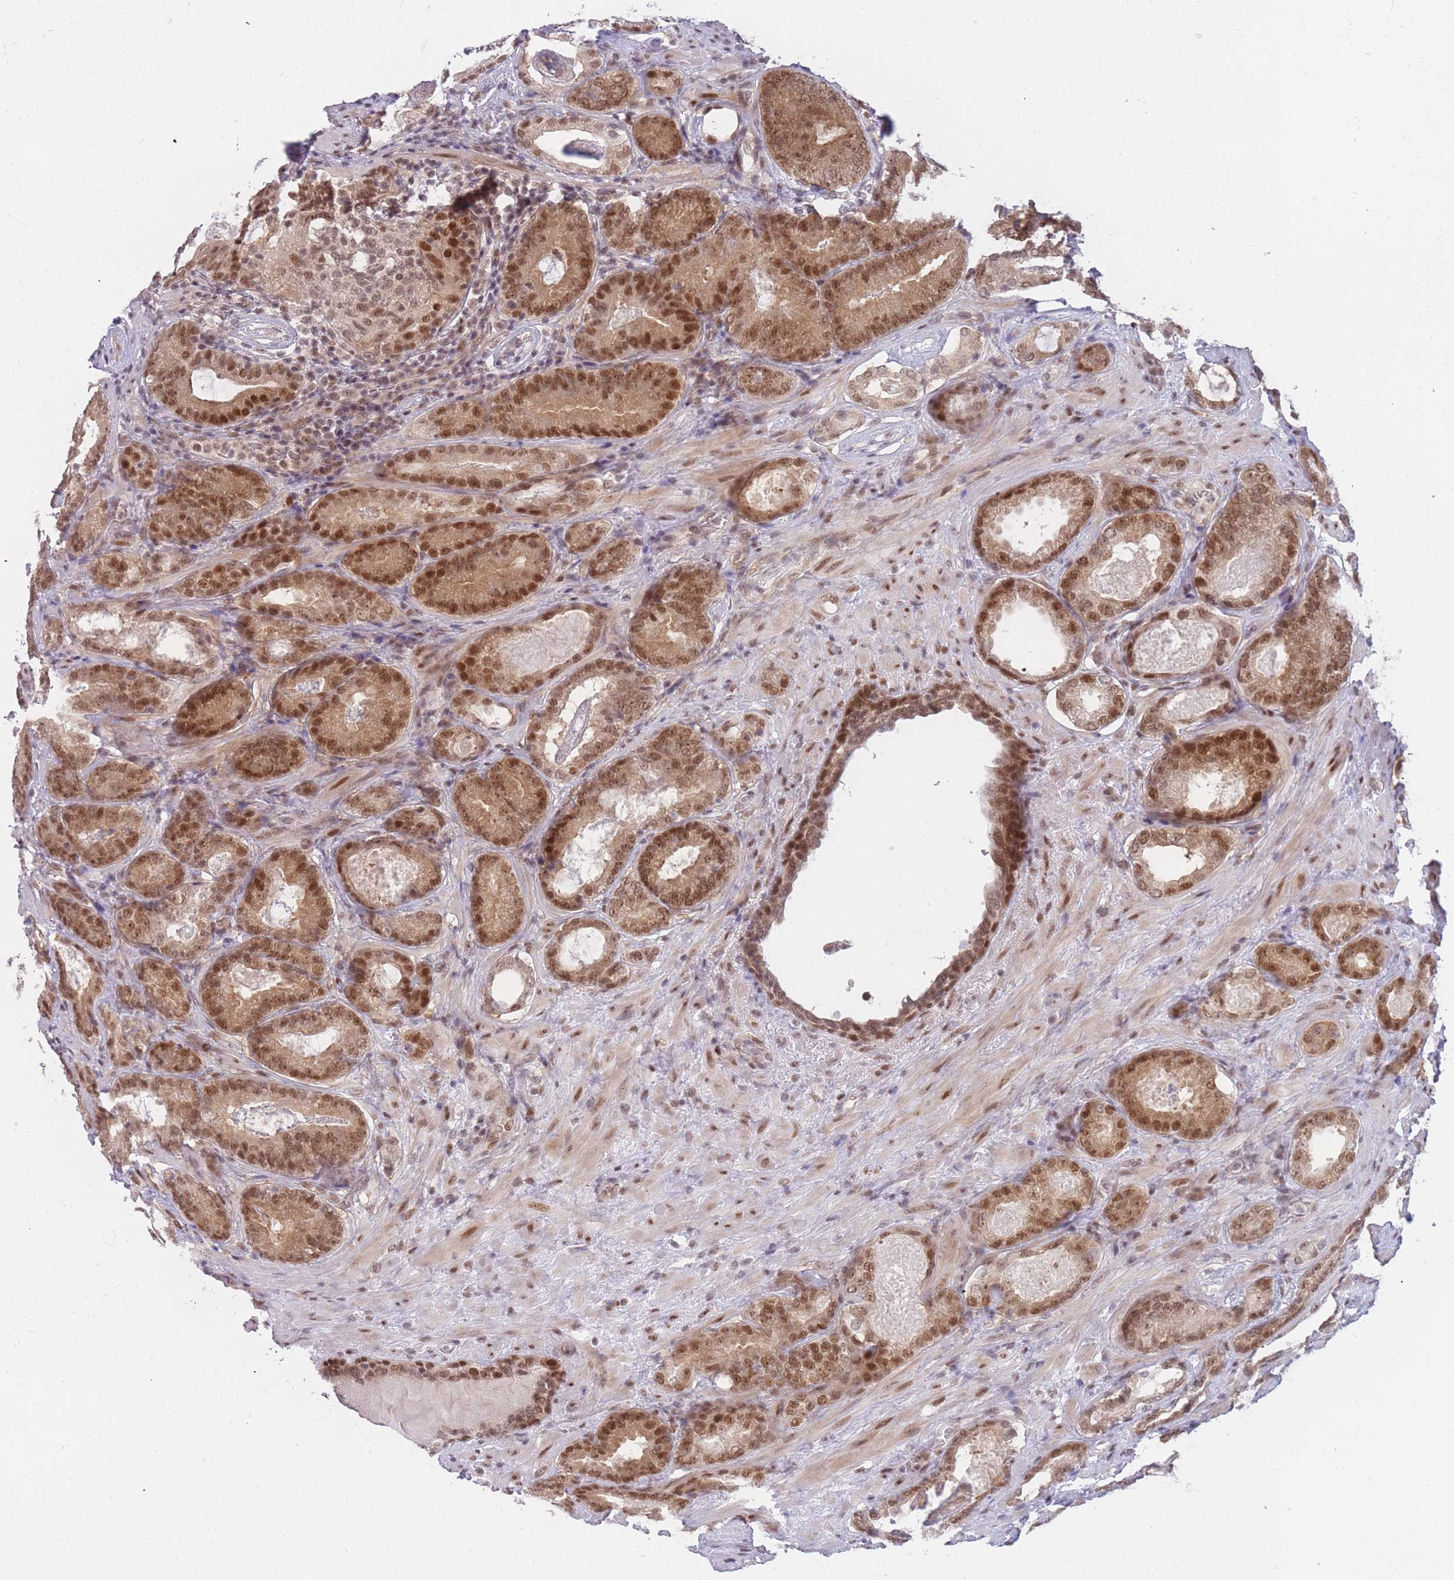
{"staining": {"intensity": "moderate", "quantity": ">75%", "location": "cytoplasmic/membranous,nuclear"}, "tissue": "prostate cancer", "cell_type": "Tumor cells", "image_type": "cancer", "snomed": [{"axis": "morphology", "description": "Adenocarcinoma, High grade"}, {"axis": "topography", "description": "Prostate"}], "caption": "Tumor cells exhibit moderate cytoplasmic/membranous and nuclear expression in approximately >75% of cells in prostate cancer (high-grade adenocarcinoma).", "gene": "DEAF1", "patient": {"sex": "male", "age": 66}}